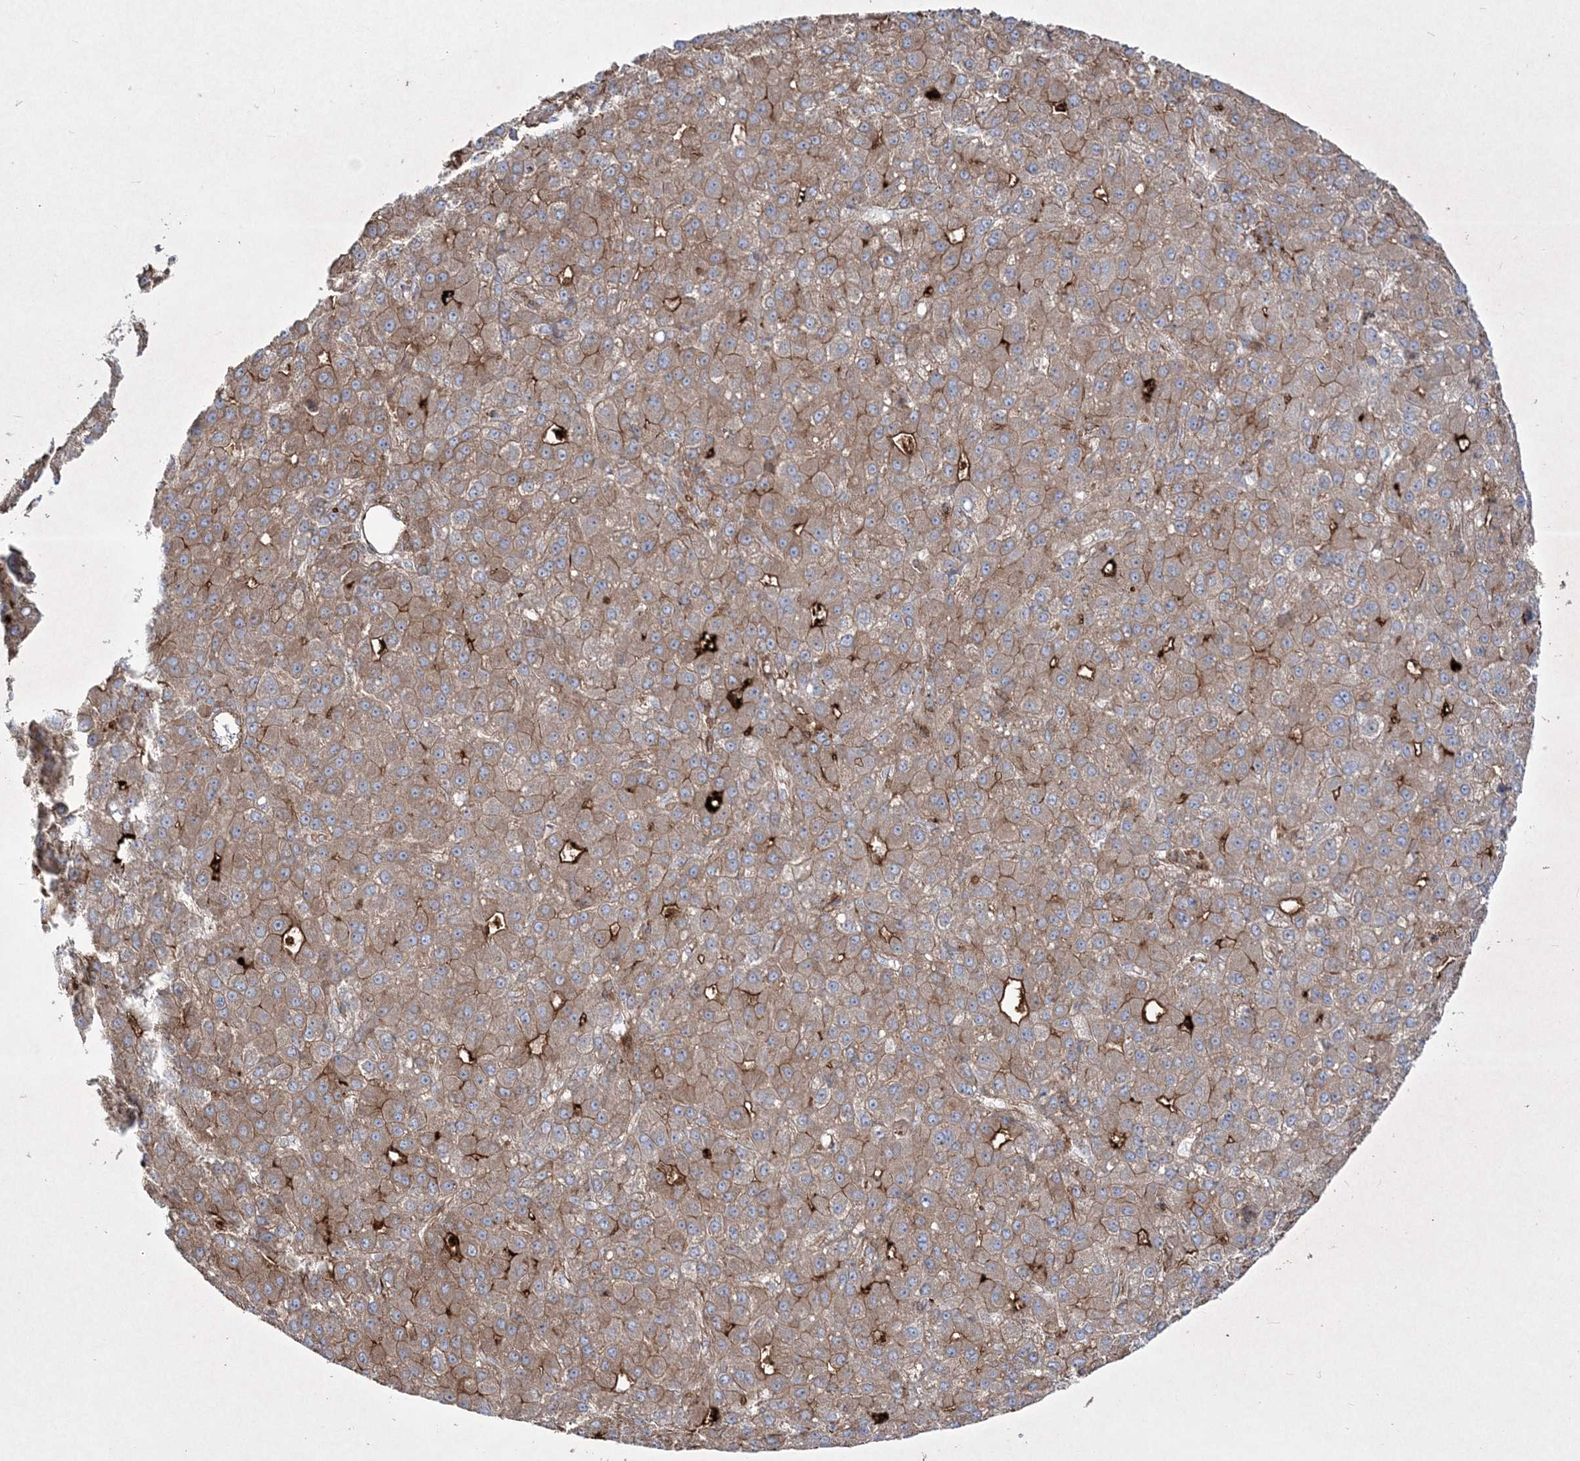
{"staining": {"intensity": "moderate", "quantity": "25%-75%", "location": "cytoplasmic/membranous"}, "tissue": "liver cancer", "cell_type": "Tumor cells", "image_type": "cancer", "snomed": [{"axis": "morphology", "description": "Carcinoma, Hepatocellular, NOS"}, {"axis": "topography", "description": "Liver"}], "caption": "Brown immunohistochemical staining in human hepatocellular carcinoma (liver) shows moderate cytoplasmic/membranous staining in approximately 25%-75% of tumor cells. The protein of interest is shown in brown color, while the nuclei are stained blue.", "gene": "RICTOR", "patient": {"sex": "male", "age": 67}}